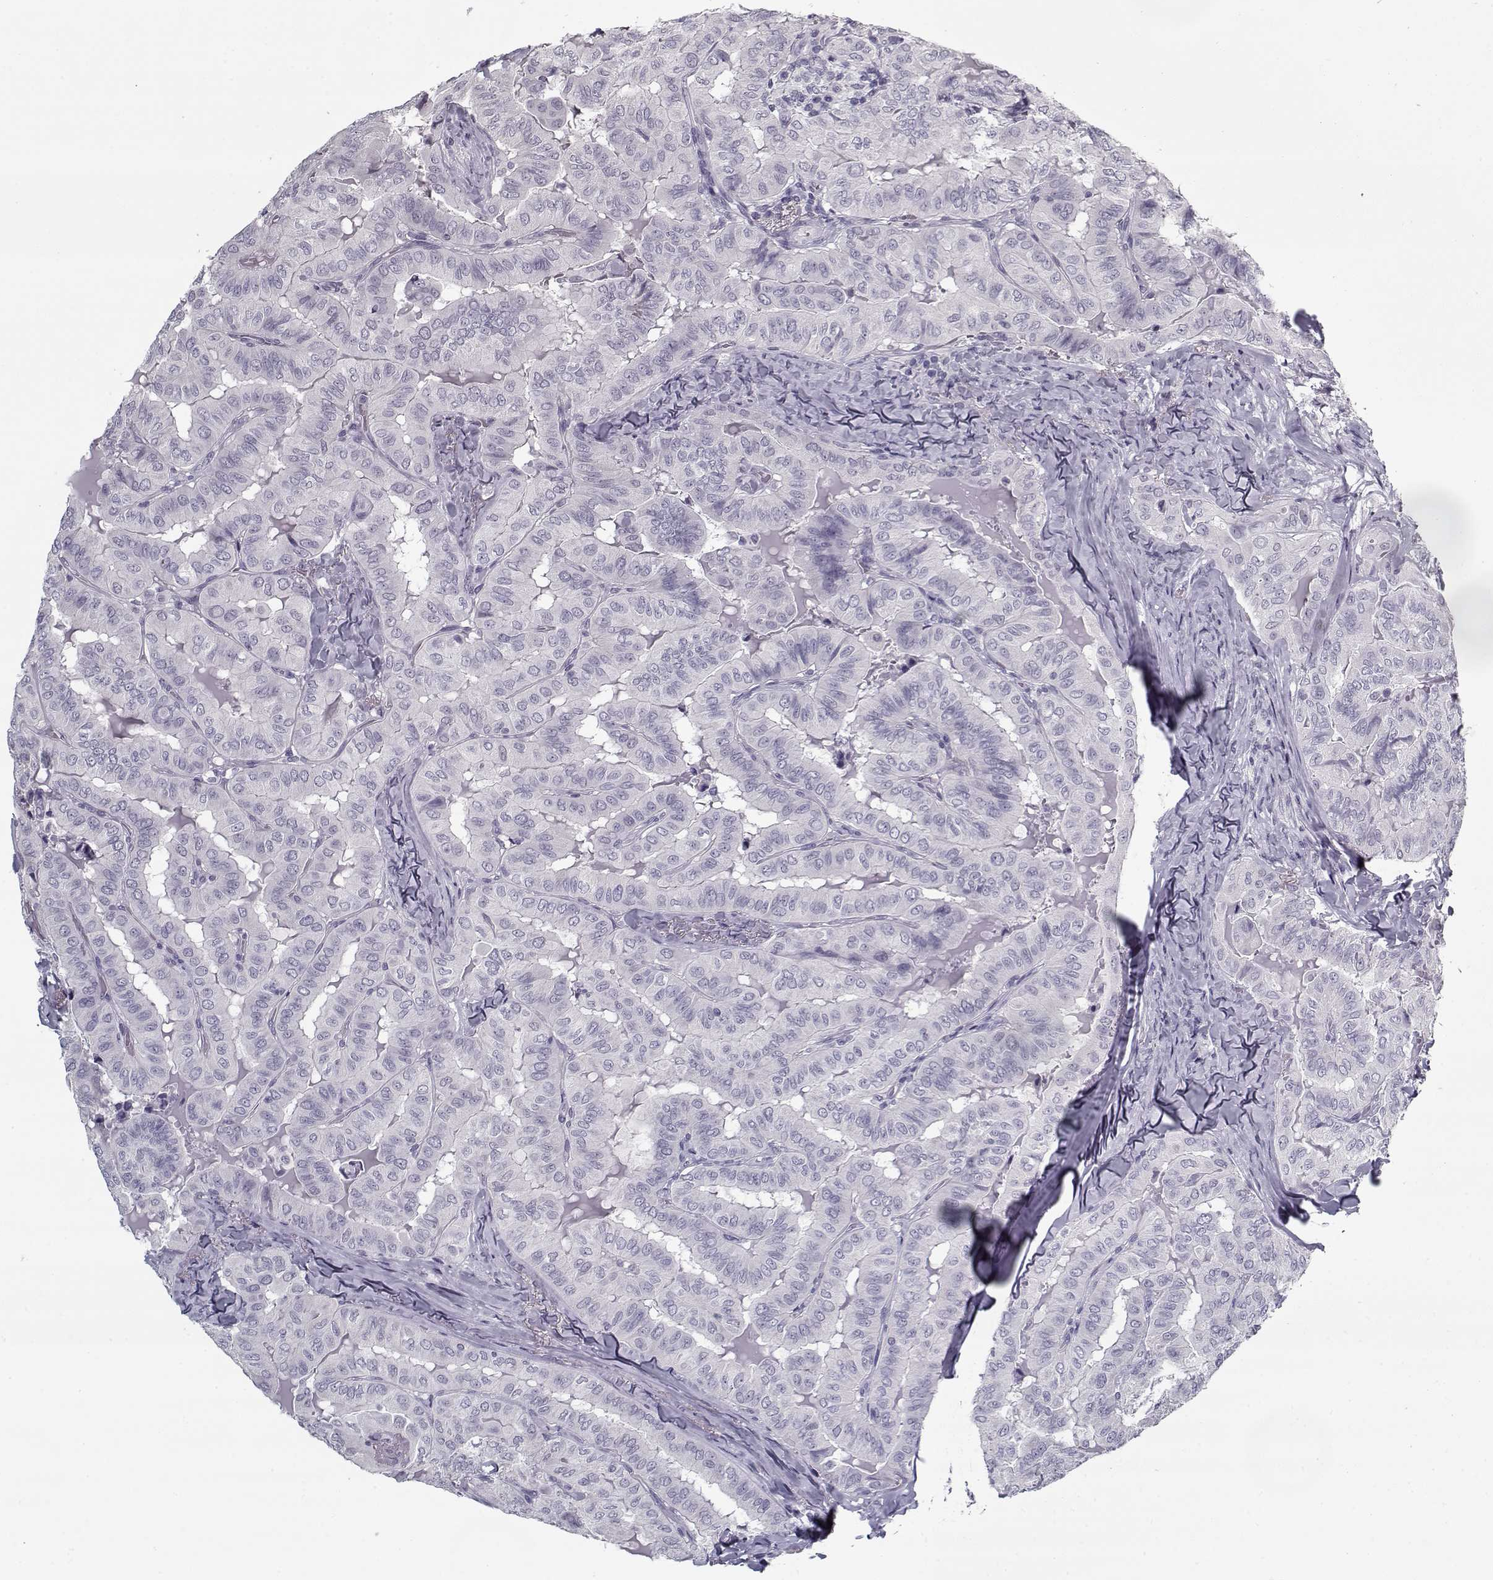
{"staining": {"intensity": "negative", "quantity": "none", "location": "none"}, "tissue": "thyroid cancer", "cell_type": "Tumor cells", "image_type": "cancer", "snomed": [{"axis": "morphology", "description": "Papillary adenocarcinoma, NOS"}, {"axis": "topography", "description": "Thyroid gland"}], "caption": "This is an immunohistochemistry (IHC) histopathology image of thyroid papillary adenocarcinoma. There is no staining in tumor cells.", "gene": "RNF32", "patient": {"sex": "female", "age": 68}}